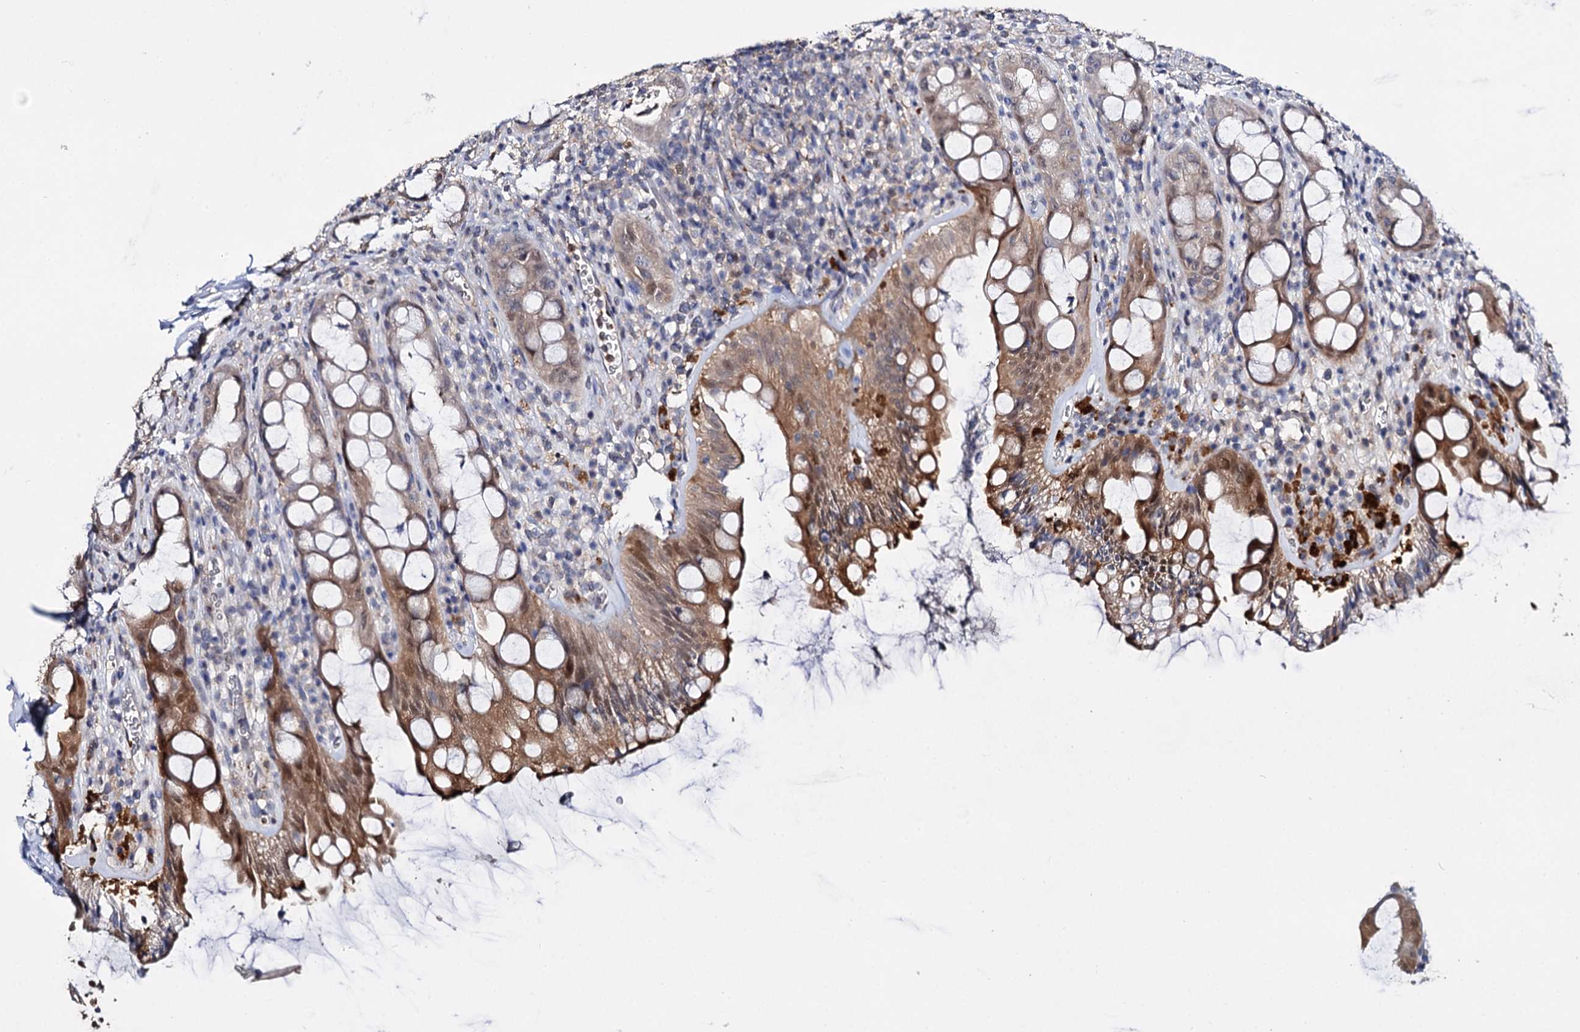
{"staining": {"intensity": "moderate", "quantity": "25%-75%", "location": "cytoplasmic/membranous,nuclear"}, "tissue": "rectum", "cell_type": "Glandular cells", "image_type": "normal", "snomed": [{"axis": "morphology", "description": "Normal tissue, NOS"}, {"axis": "topography", "description": "Rectum"}], "caption": "Immunohistochemical staining of normal human rectum displays medium levels of moderate cytoplasmic/membranous,nuclear positivity in about 25%-75% of glandular cells. (DAB = brown stain, brightfield microscopy at high magnification).", "gene": "DNAH6", "patient": {"sex": "female", "age": 57}}